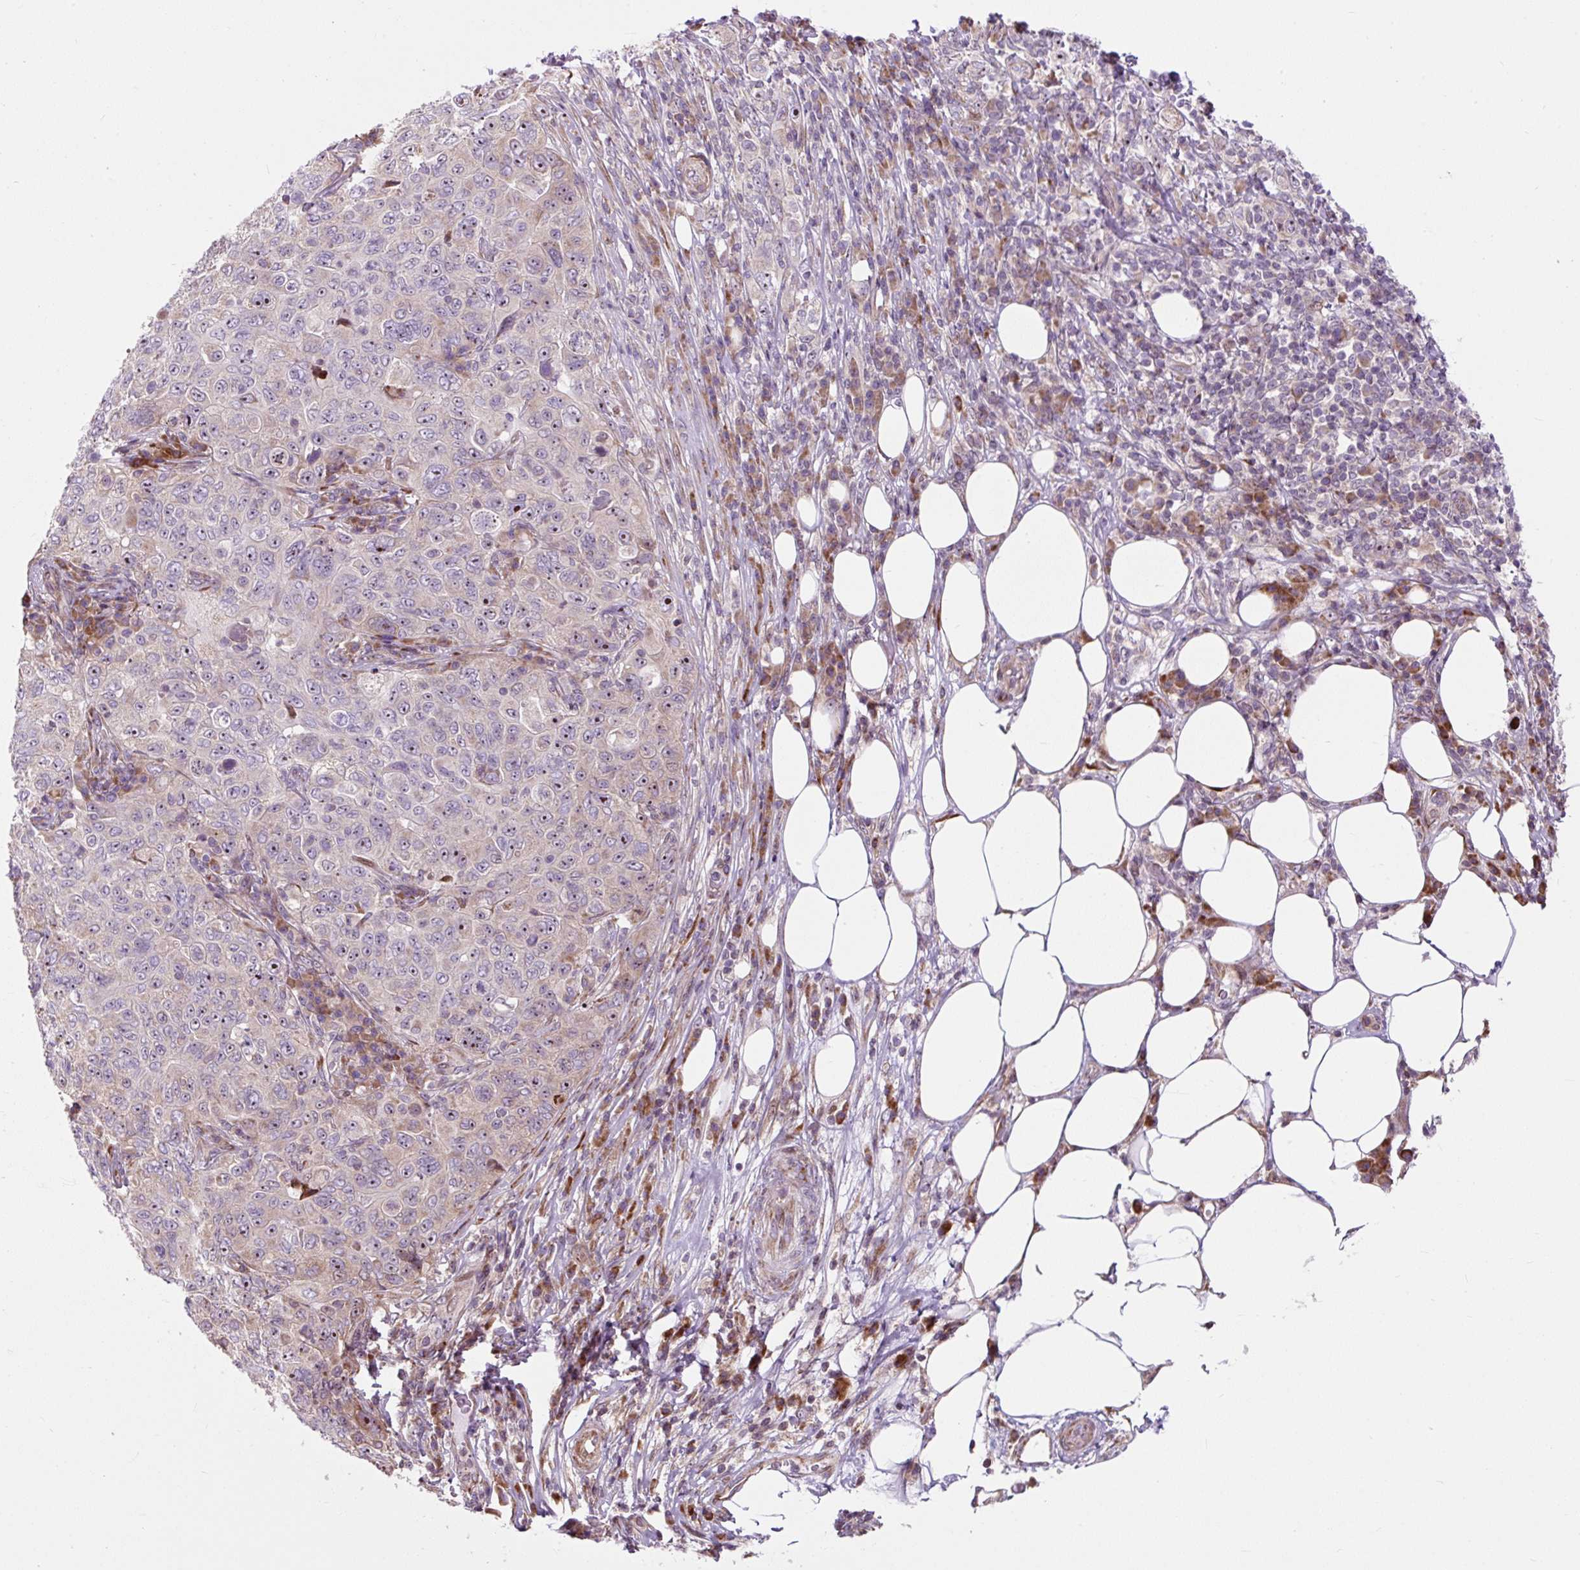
{"staining": {"intensity": "moderate", "quantity": "<25%", "location": "cytoplasmic/membranous,nuclear"}, "tissue": "pancreatic cancer", "cell_type": "Tumor cells", "image_type": "cancer", "snomed": [{"axis": "morphology", "description": "Adenocarcinoma, NOS"}, {"axis": "topography", "description": "Pancreas"}], "caption": "This is a photomicrograph of IHC staining of adenocarcinoma (pancreatic), which shows moderate expression in the cytoplasmic/membranous and nuclear of tumor cells.", "gene": "CISD3", "patient": {"sex": "male", "age": 68}}